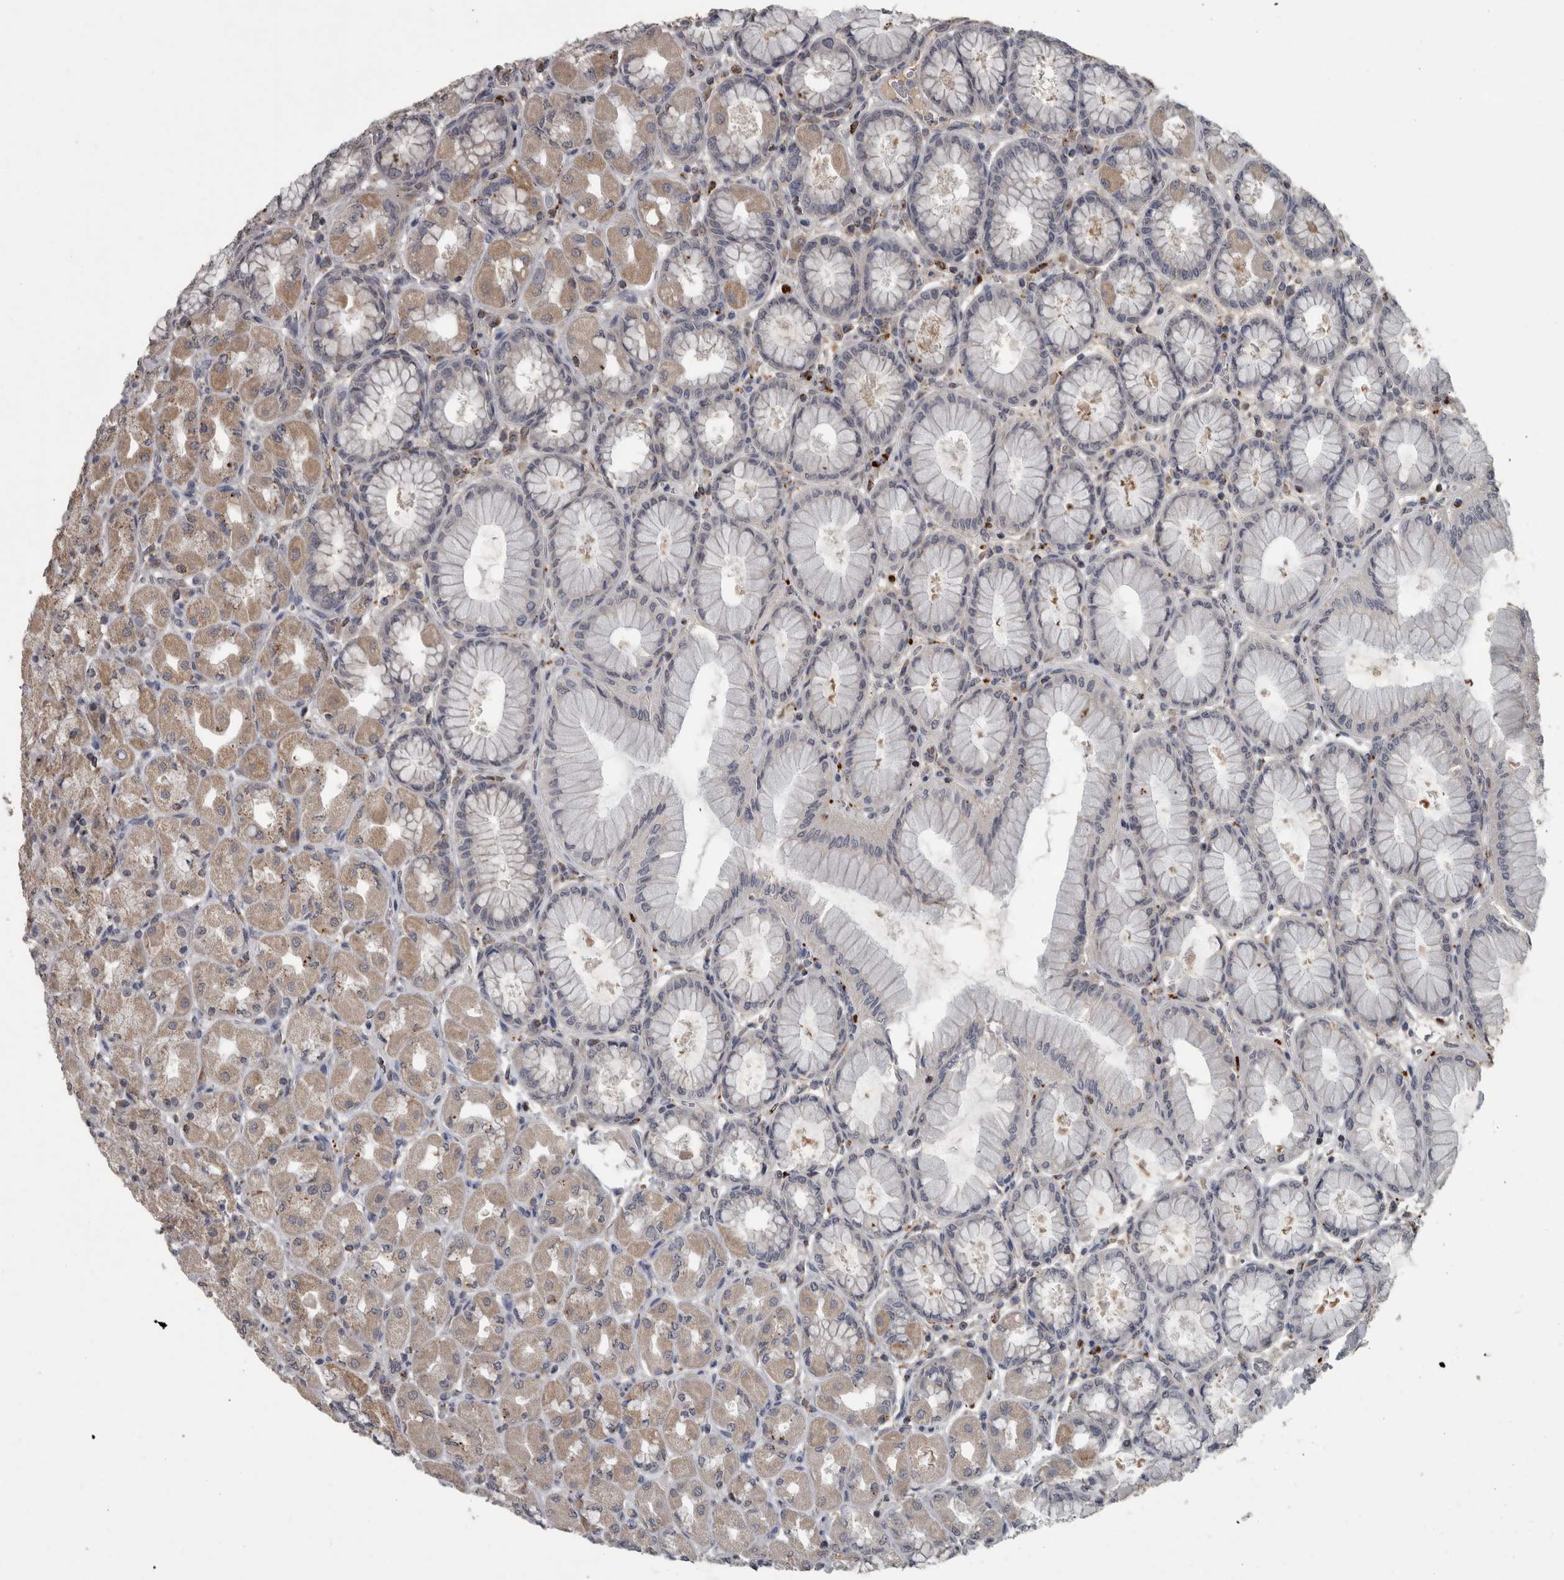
{"staining": {"intensity": "moderate", "quantity": "25%-75%", "location": "cytoplasmic/membranous"}, "tissue": "stomach", "cell_type": "Glandular cells", "image_type": "normal", "snomed": [{"axis": "morphology", "description": "Normal tissue, NOS"}, {"axis": "topography", "description": "Stomach, upper"}], "caption": "Moderate cytoplasmic/membranous expression for a protein is appreciated in approximately 25%-75% of glandular cells of benign stomach using IHC.", "gene": "NAAA", "patient": {"sex": "female", "age": 56}}